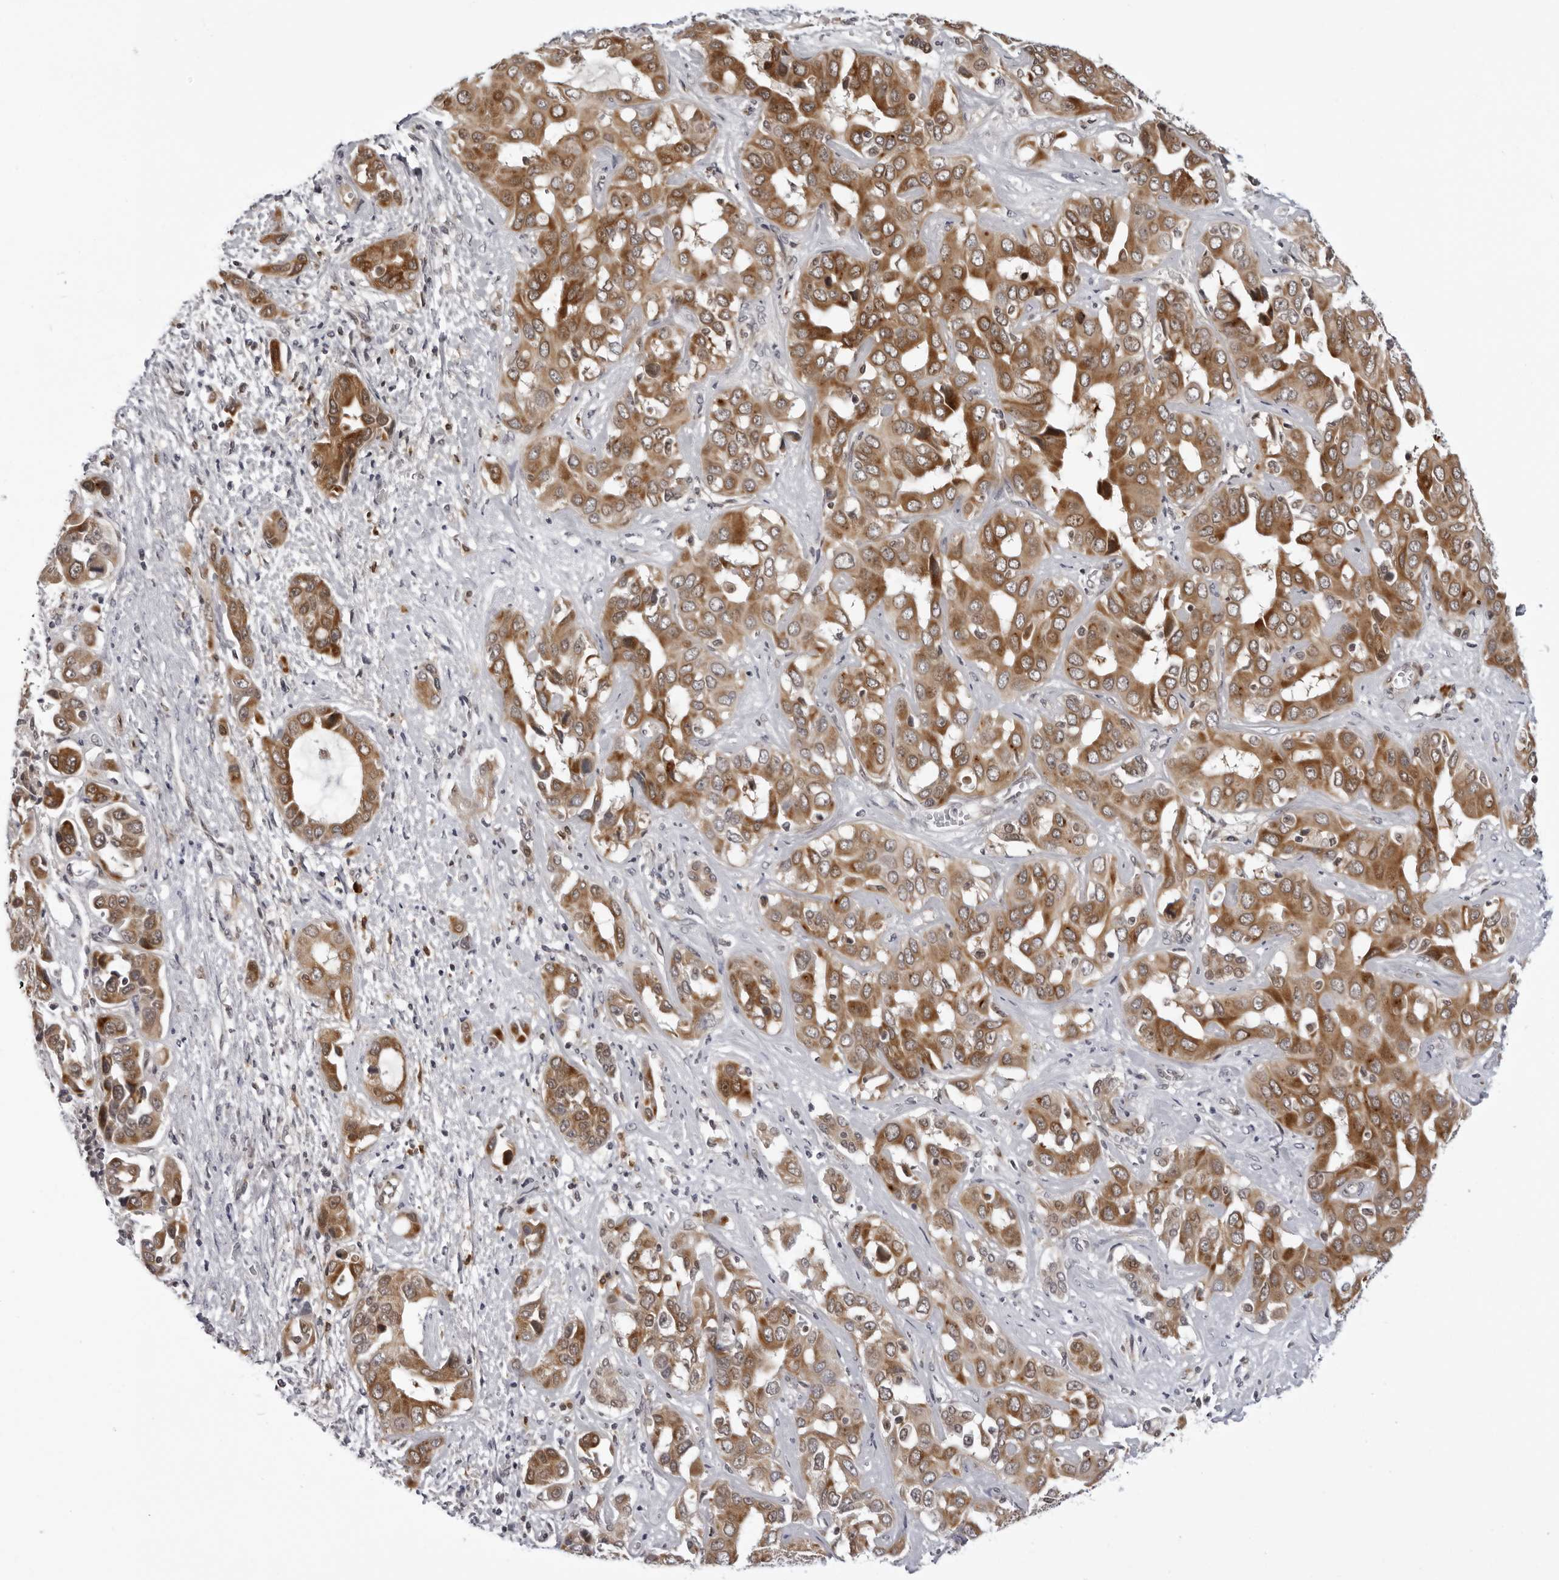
{"staining": {"intensity": "moderate", "quantity": ">75%", "location": "cytoplasmic/membranous"}, "tissue": "liver cancer", "cell_type": "Tumor cells", "image_type": "cancer", "snomed": [{"axis": "morphology", "description": "Cholangiocarcinoma"}, {"axis": "topography", "description": "Liver"}], "caption": "Liver cancer (cholangiocarcinoma) was stained to show a protein in brown. There is medium levels of moderate cytoplasmic/membranous positivity in about >75% of tumor cells. The staining is performed using DAB (3,3'-diaminobenzidine) brown chromogen to label protein expression. The nuclei are counter-stained blue using hematoxylin.", "gene": "GCSAML", "patient": {"sex": "female", "age": 52}}